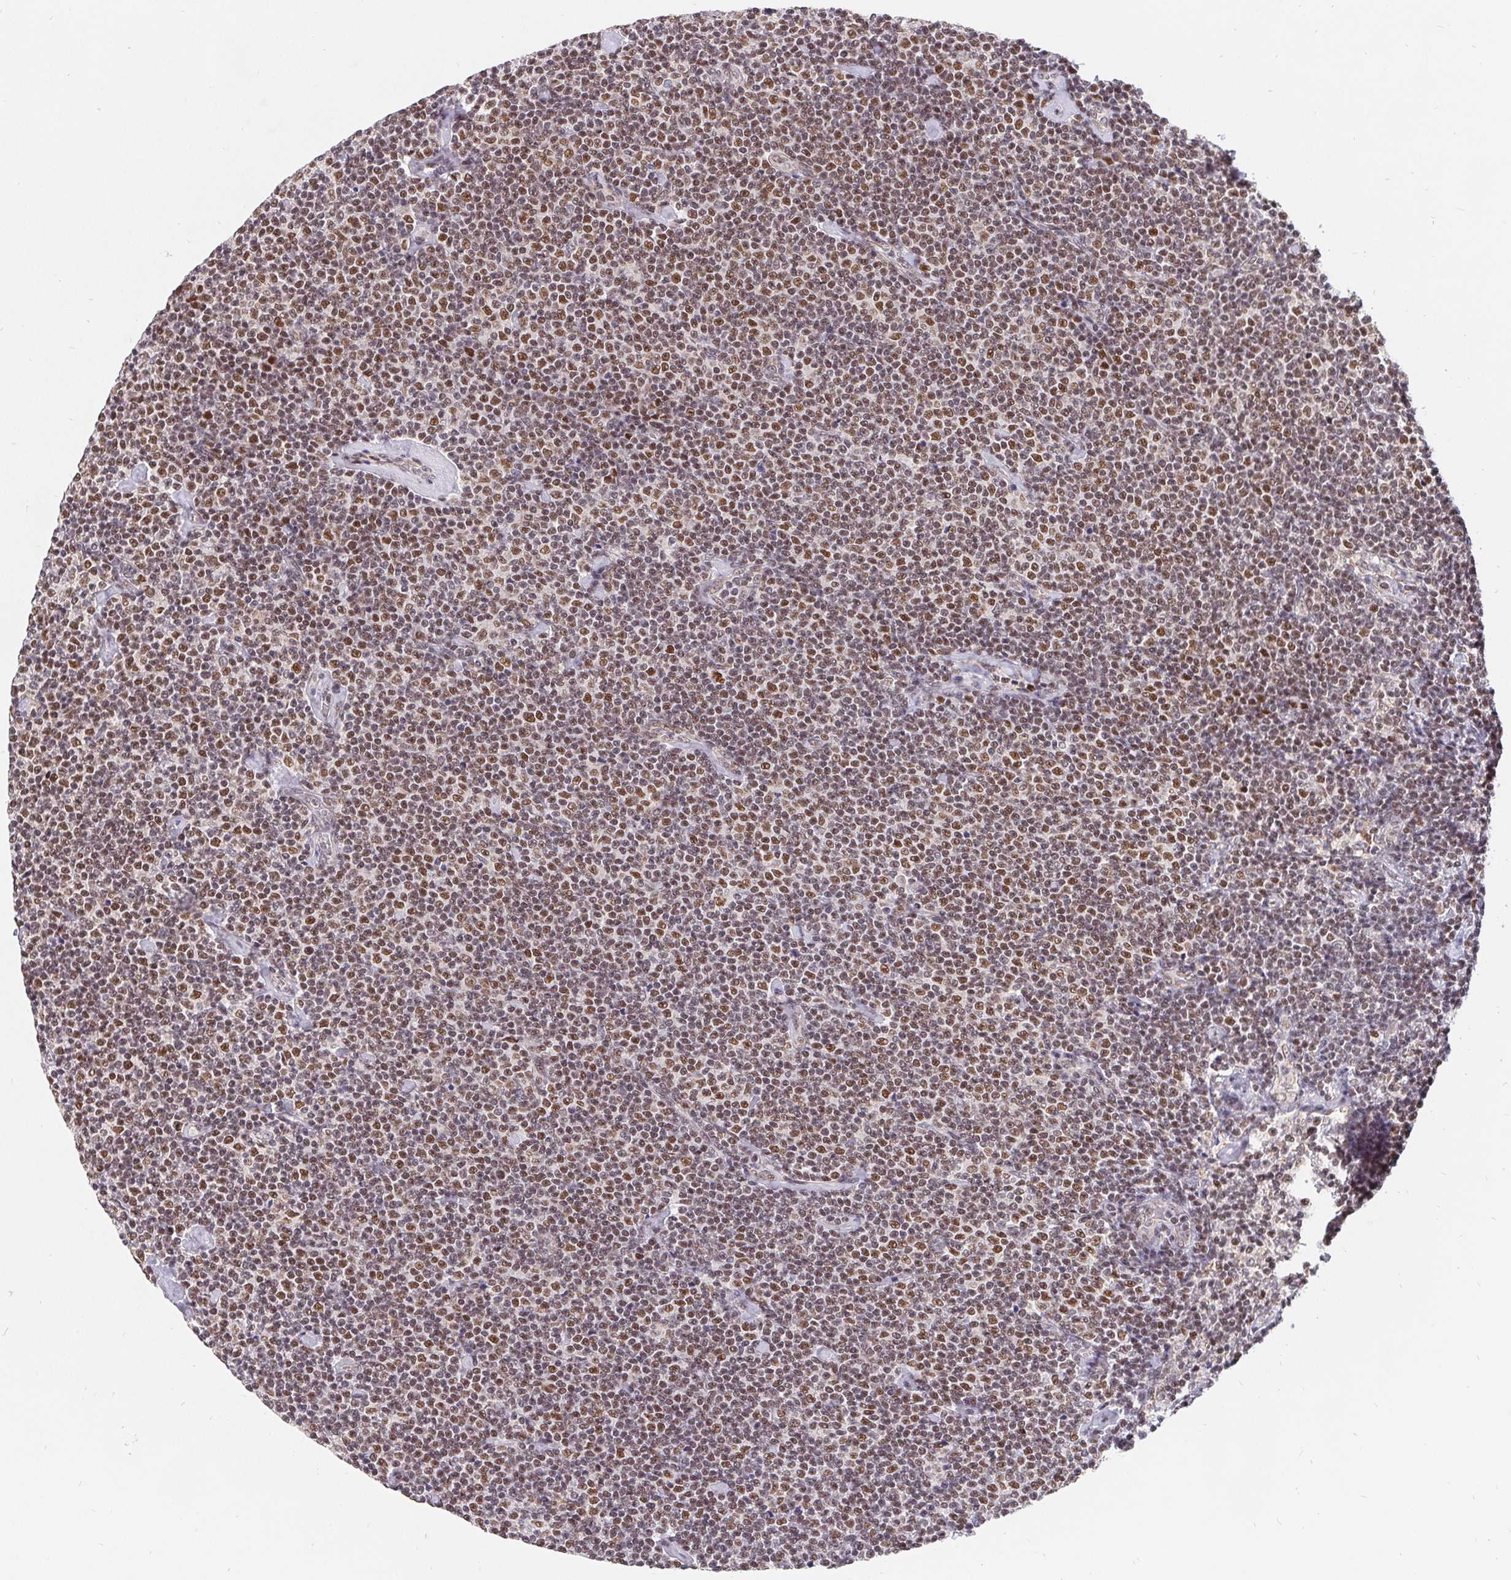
{"staining": {"intensity": "moderate", "quantity": "25%-75%", "location": "nuclear"}, "tissue": "lymphoma", "cell_type": "Tumor cells", "image_type": "cancer", "snomed": [{"axis": "morphology", "description": "Malignant lymphoma, non-Hodgkin's type, Low grade"}, {"axis": "topography", "description": "Lymph node"}], "caption": "Moderate nuclear expression for a protein is present in about 25%-75% of tumor cells of low-grade malignant lymphoma, non-Hodgkin's type using IHC.", "gene": "POU2F1", "patient": {"sex": "male", "age": 81}}